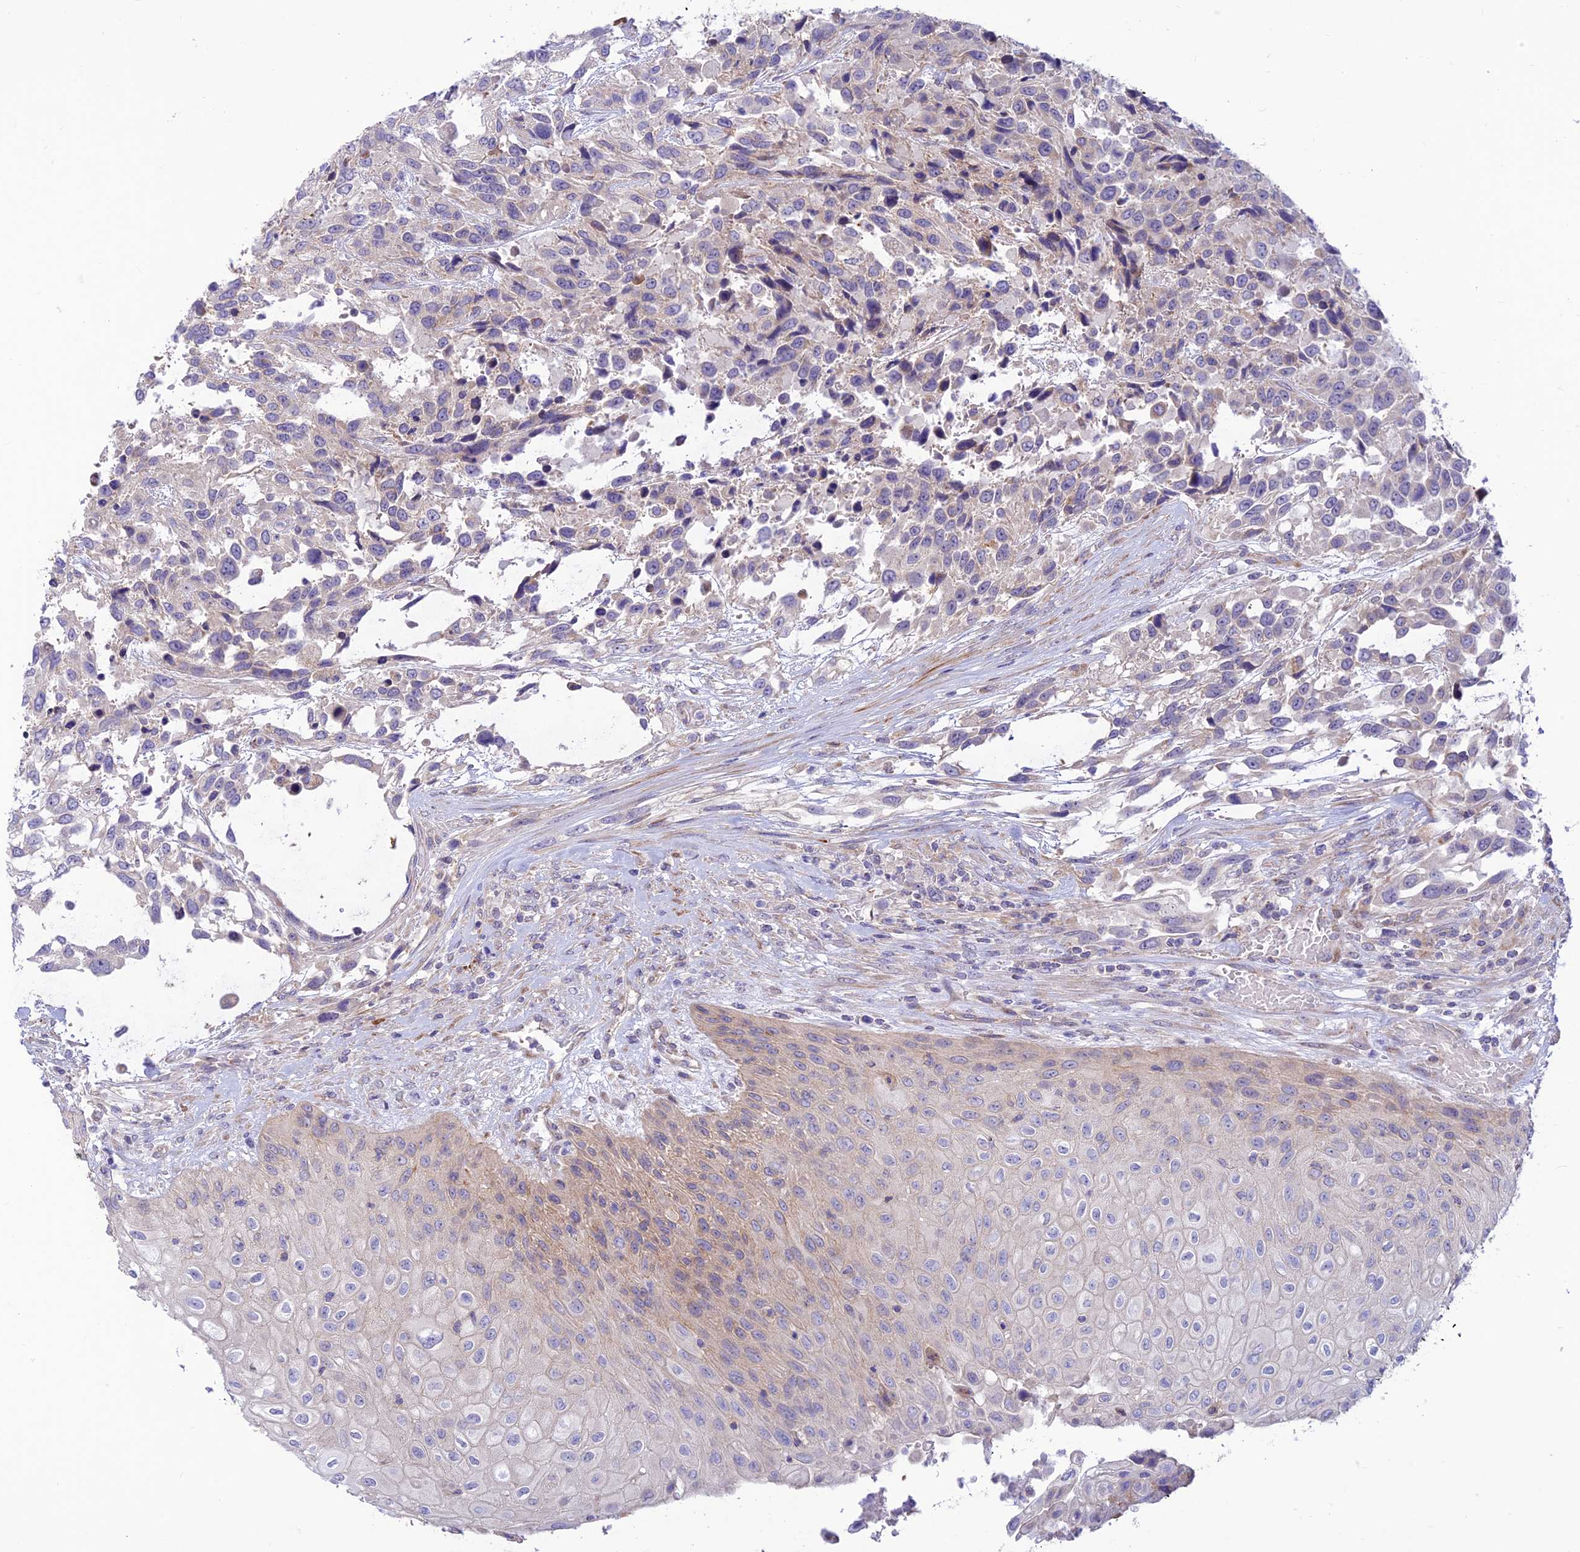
{"staining": {"intensity": "negative", "quantity": "none", "location": "none"}, "tissue": "urothelial cancer", "cell_type": "Tumor cells", "image_type": "cancer", "snomed": [{"axis": "morphology", "description": "Urothelial carcinoma, High grade"}, {"axis": "topography", "description": "Urinary bladder"}], "caption": "Immunohistochemistry (IHC) micrograph of urothelial cancer stained for a protein (brown), which reveals no staining in tumor cells.", "gene": "FAM186B", "patient": {"sex": "female", "age": 70}}